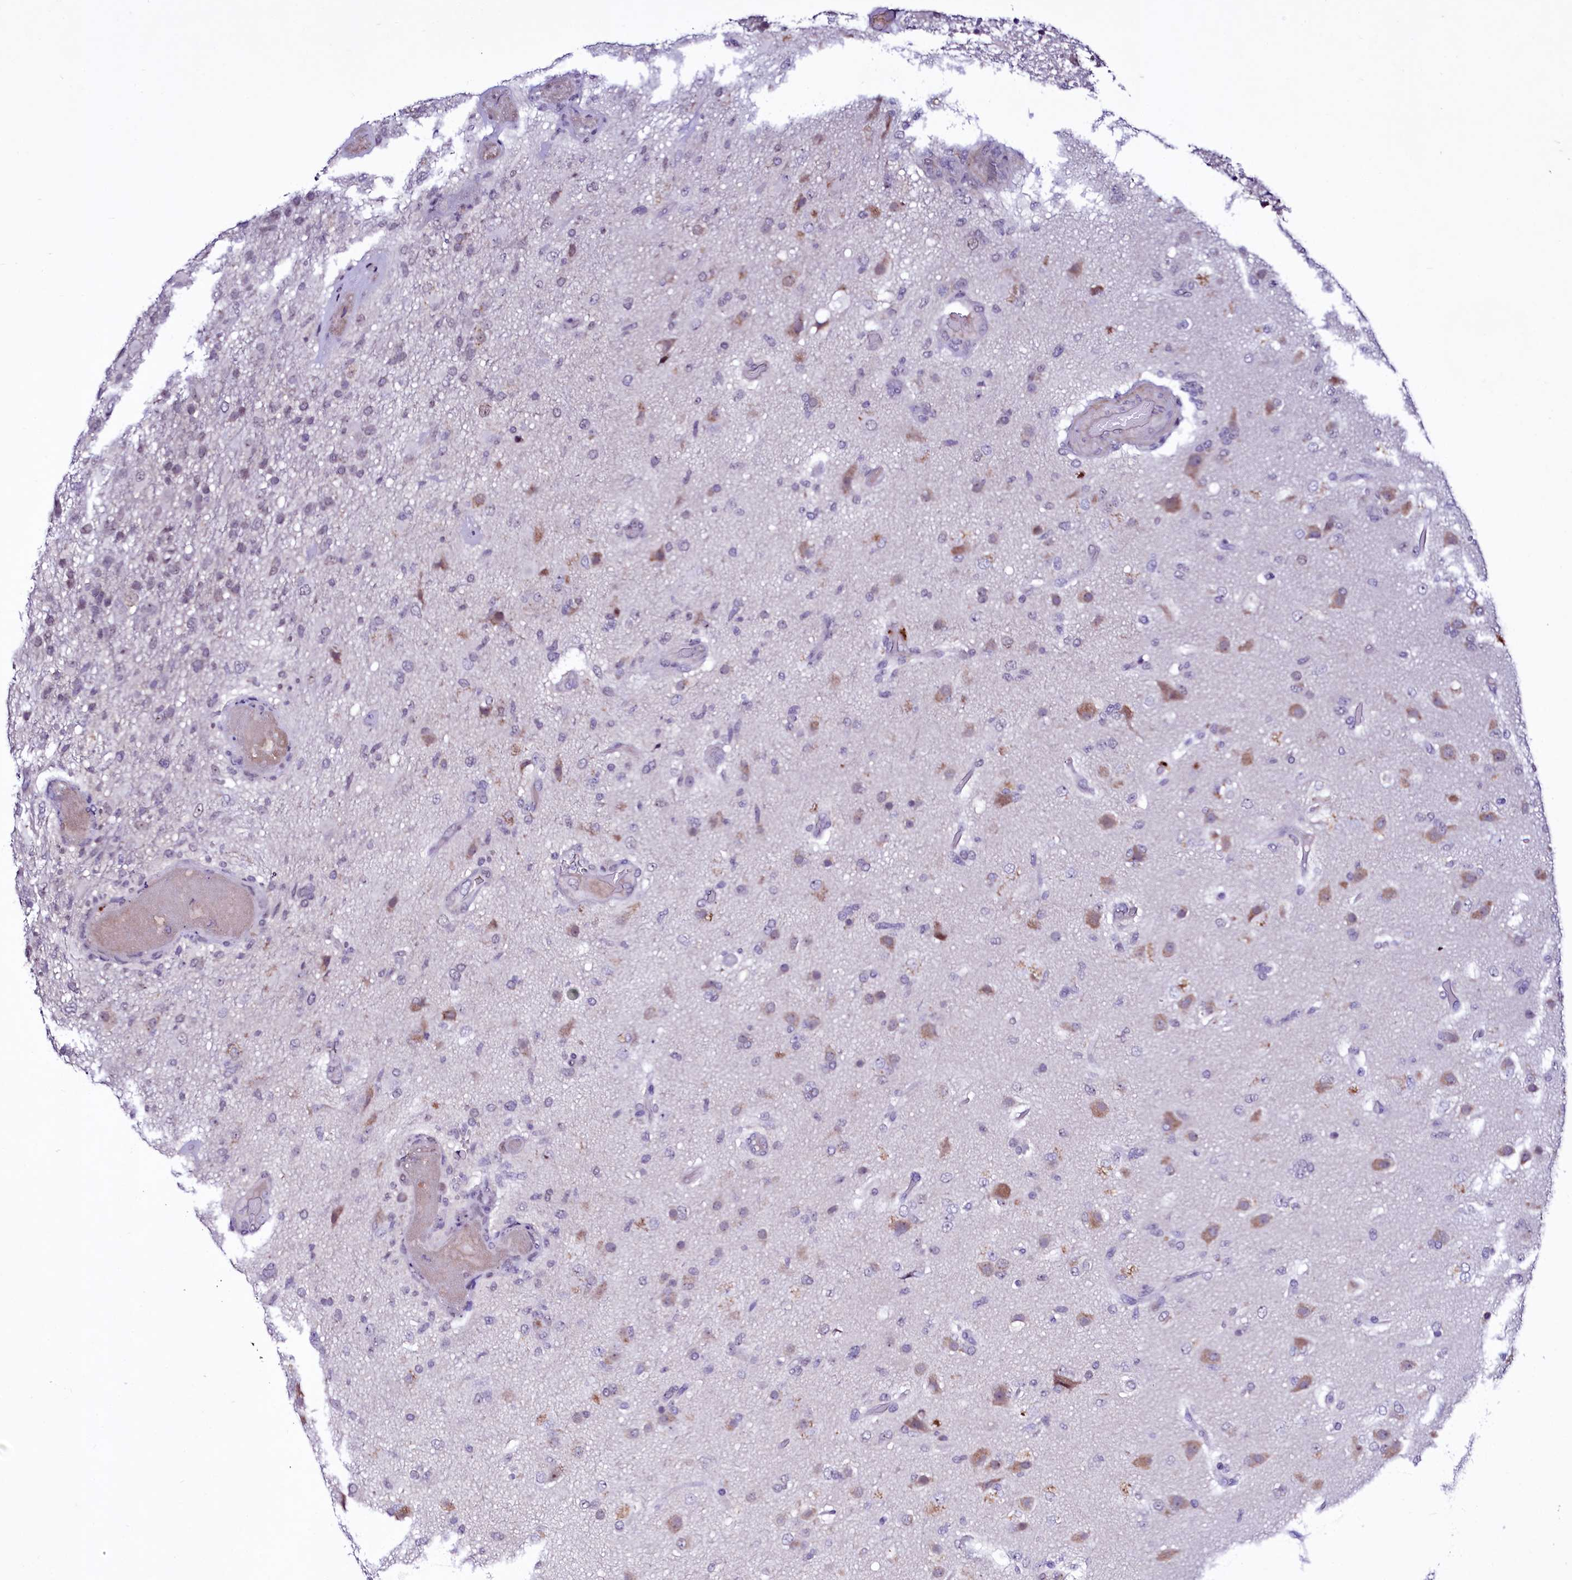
{"staining": {"intensity": "moderate", "quantity": "<25%", "location": "cytoplasmic/membranous"}, "tissue": "glioma", "cell_type": "Tumor cells", "image_type": "cancer", "snomed": [{"axis": "morphology", "description": "Glioma, malignant, High grade"}, {"axis": "topography", "description": "Brain"}], "caption": "A micrograph of human glioma stained for a protein displays moderate cytoplasmic/membranous brown staining in tumor cells.", "gene": "LEUTX", "patient": {"sex": "female", "age": 74}}